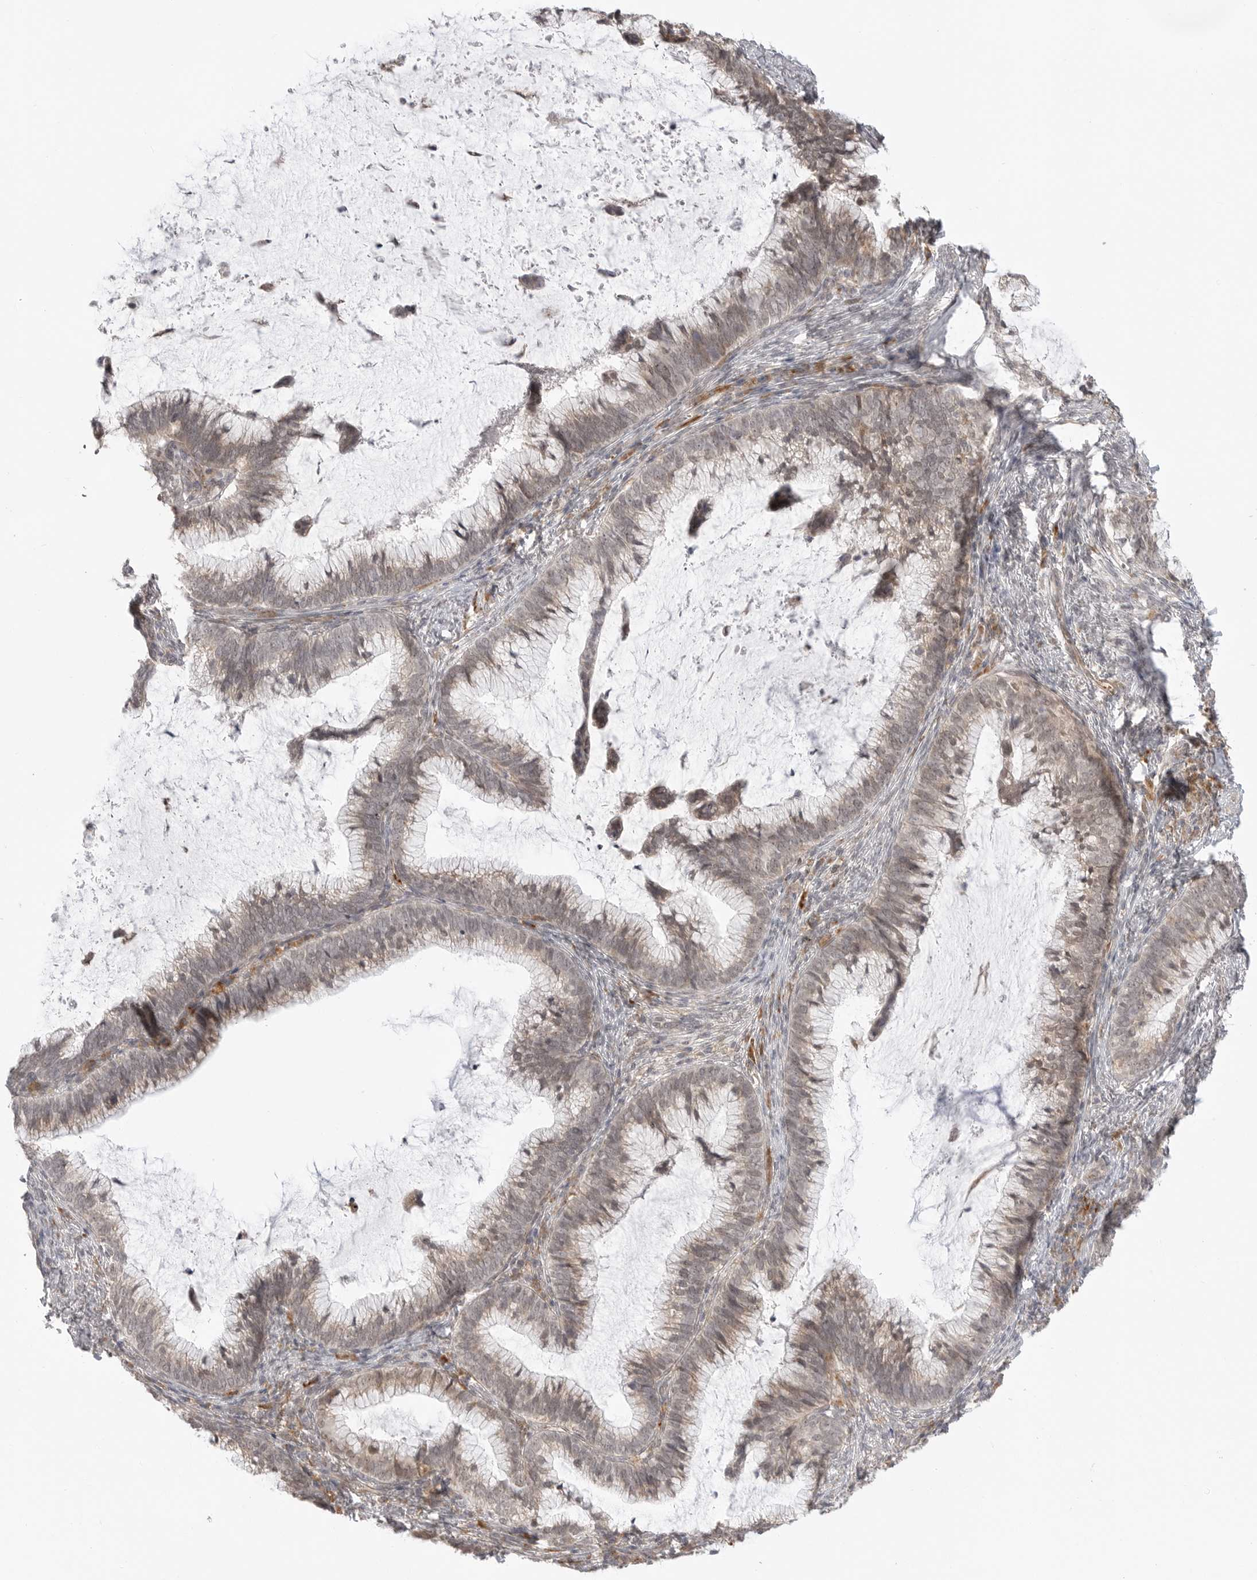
{"staining": {"intensity": "weak", "quantity": "25%-75%", "location": "cytoplasmic/membranous,nuclear"}, "tissue": "cervical cancer", "cell_type": "Tumor cells", "image_type": "cancer", "snomed": [{"axis": "morphology", "description": "Adenocarcinoma, NOS"}, {"axis": "topography", "description": "Cervix"}], "caption": "Tumor cells reveal low levels of weak cytoplasmic/membranous and nuclear expression in about 25%-75% of cells in cervical cancer.", "gene": "KALRN", "patient": {"sex": "female", "age": 36}}